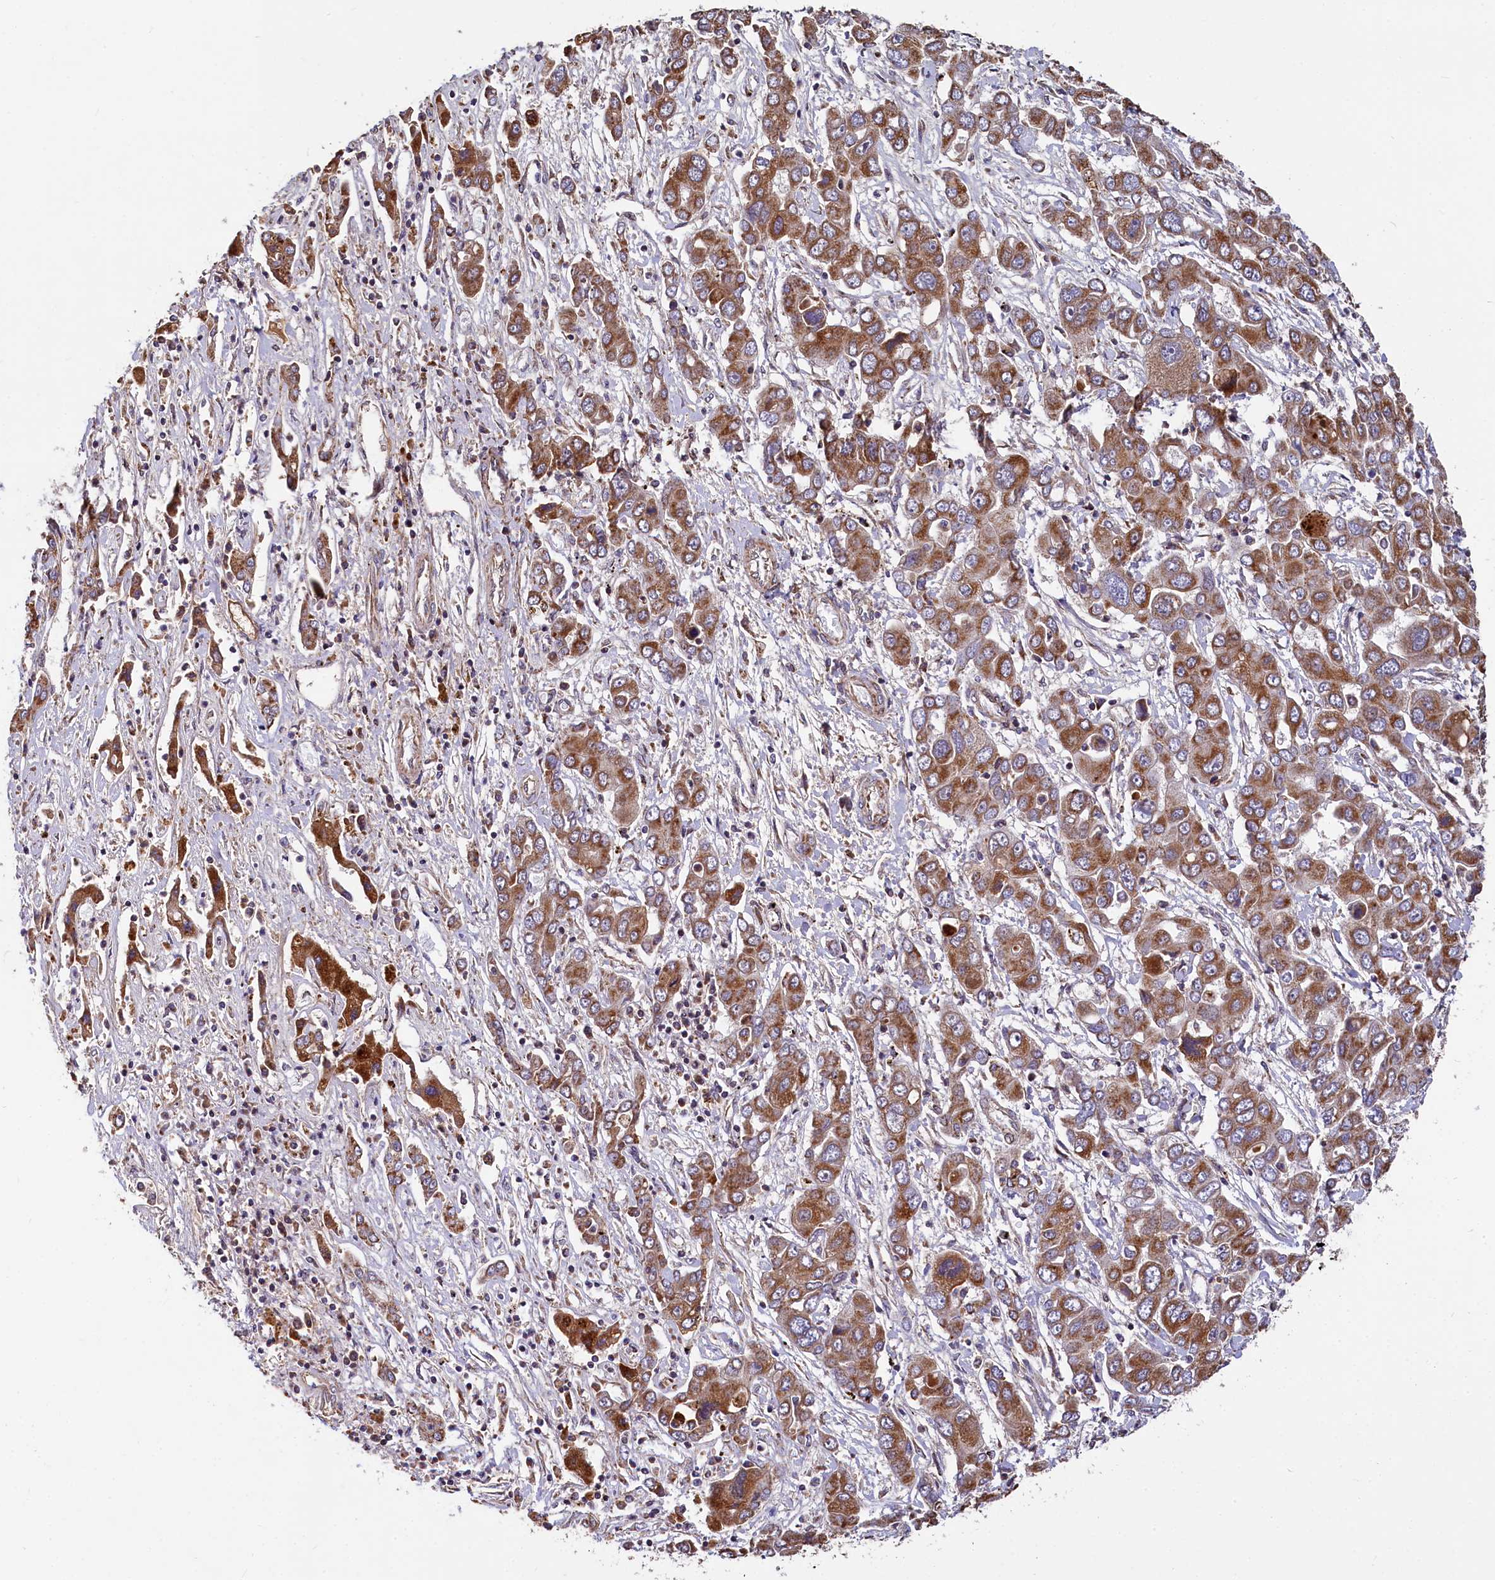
{"staining": {"intensity": "moderate", "quantity": ">75%", "location": "cytoplasmic/membranous"}, "tissue": "liver cancer", "cell_type": "Tumor cells", "image_type": "cancer", "snomed": [{"axis": "morphology", "description": "Cholangiocarcinoma"}, {"axis": "topography", "description": "Liver"}], "caption": "The image reveals immunohistochemical staining of cholangiocarcinoma (liver). There is moderate cytoplasmic/membranous staining is present in approximately >75% of tumor cells.", "gene": "SPRYD3", "patient": {"sex": "male", "age": 67}}